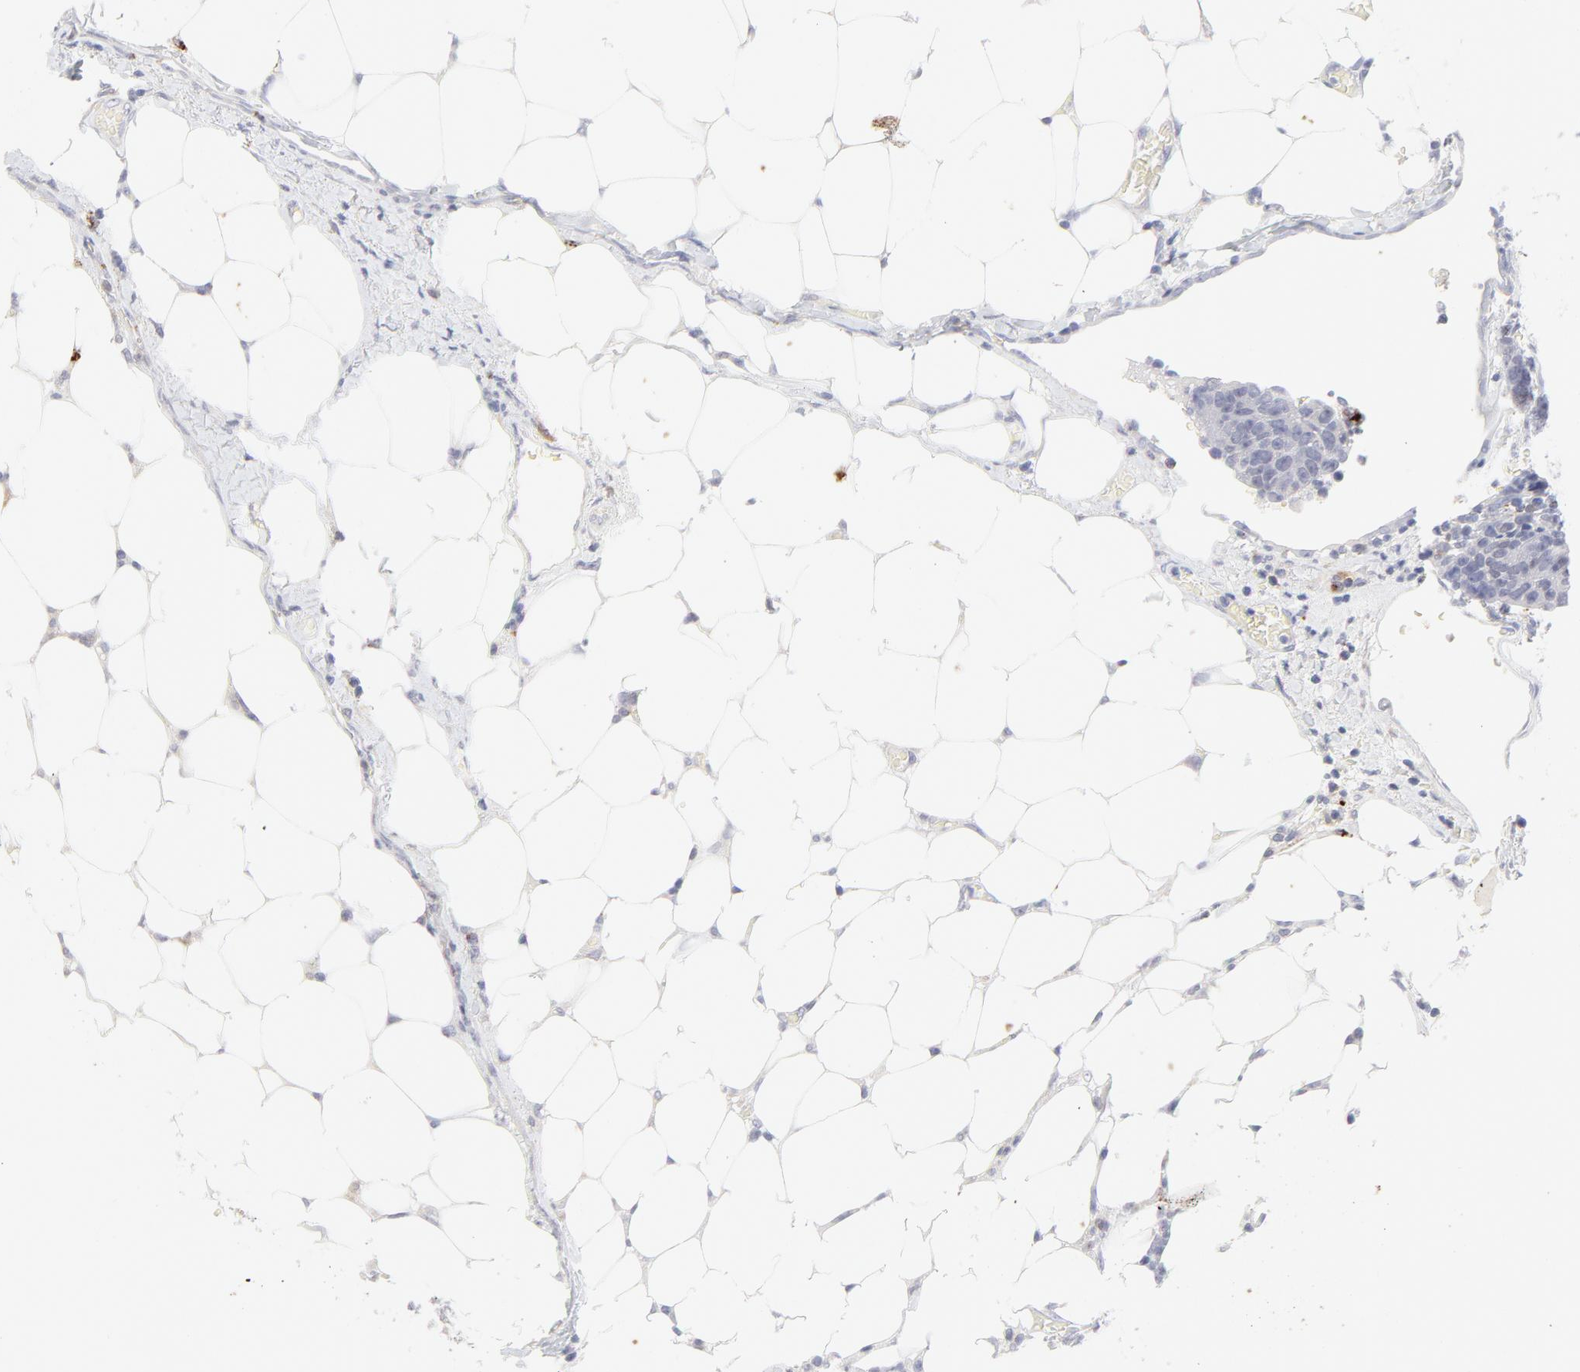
{"staining": {"intensity": "negative", "quantity": "none", "location": "none"}, "tissue": "colorectal cancer", "cell_type": "Tumor cells", "image_type": "cancer", "snomed": [{"axis": "morphology", "description": "Adenocarcinoma, NOS"}, {"axis": "topography", "description": "Colon"}], "caption": "This is an IHC micrograph of adenocarcinoma (colorectal). There is no positivity in tumor cells.", "gene": "ELF3", "patient": {"sex": "female", "age": 86}}